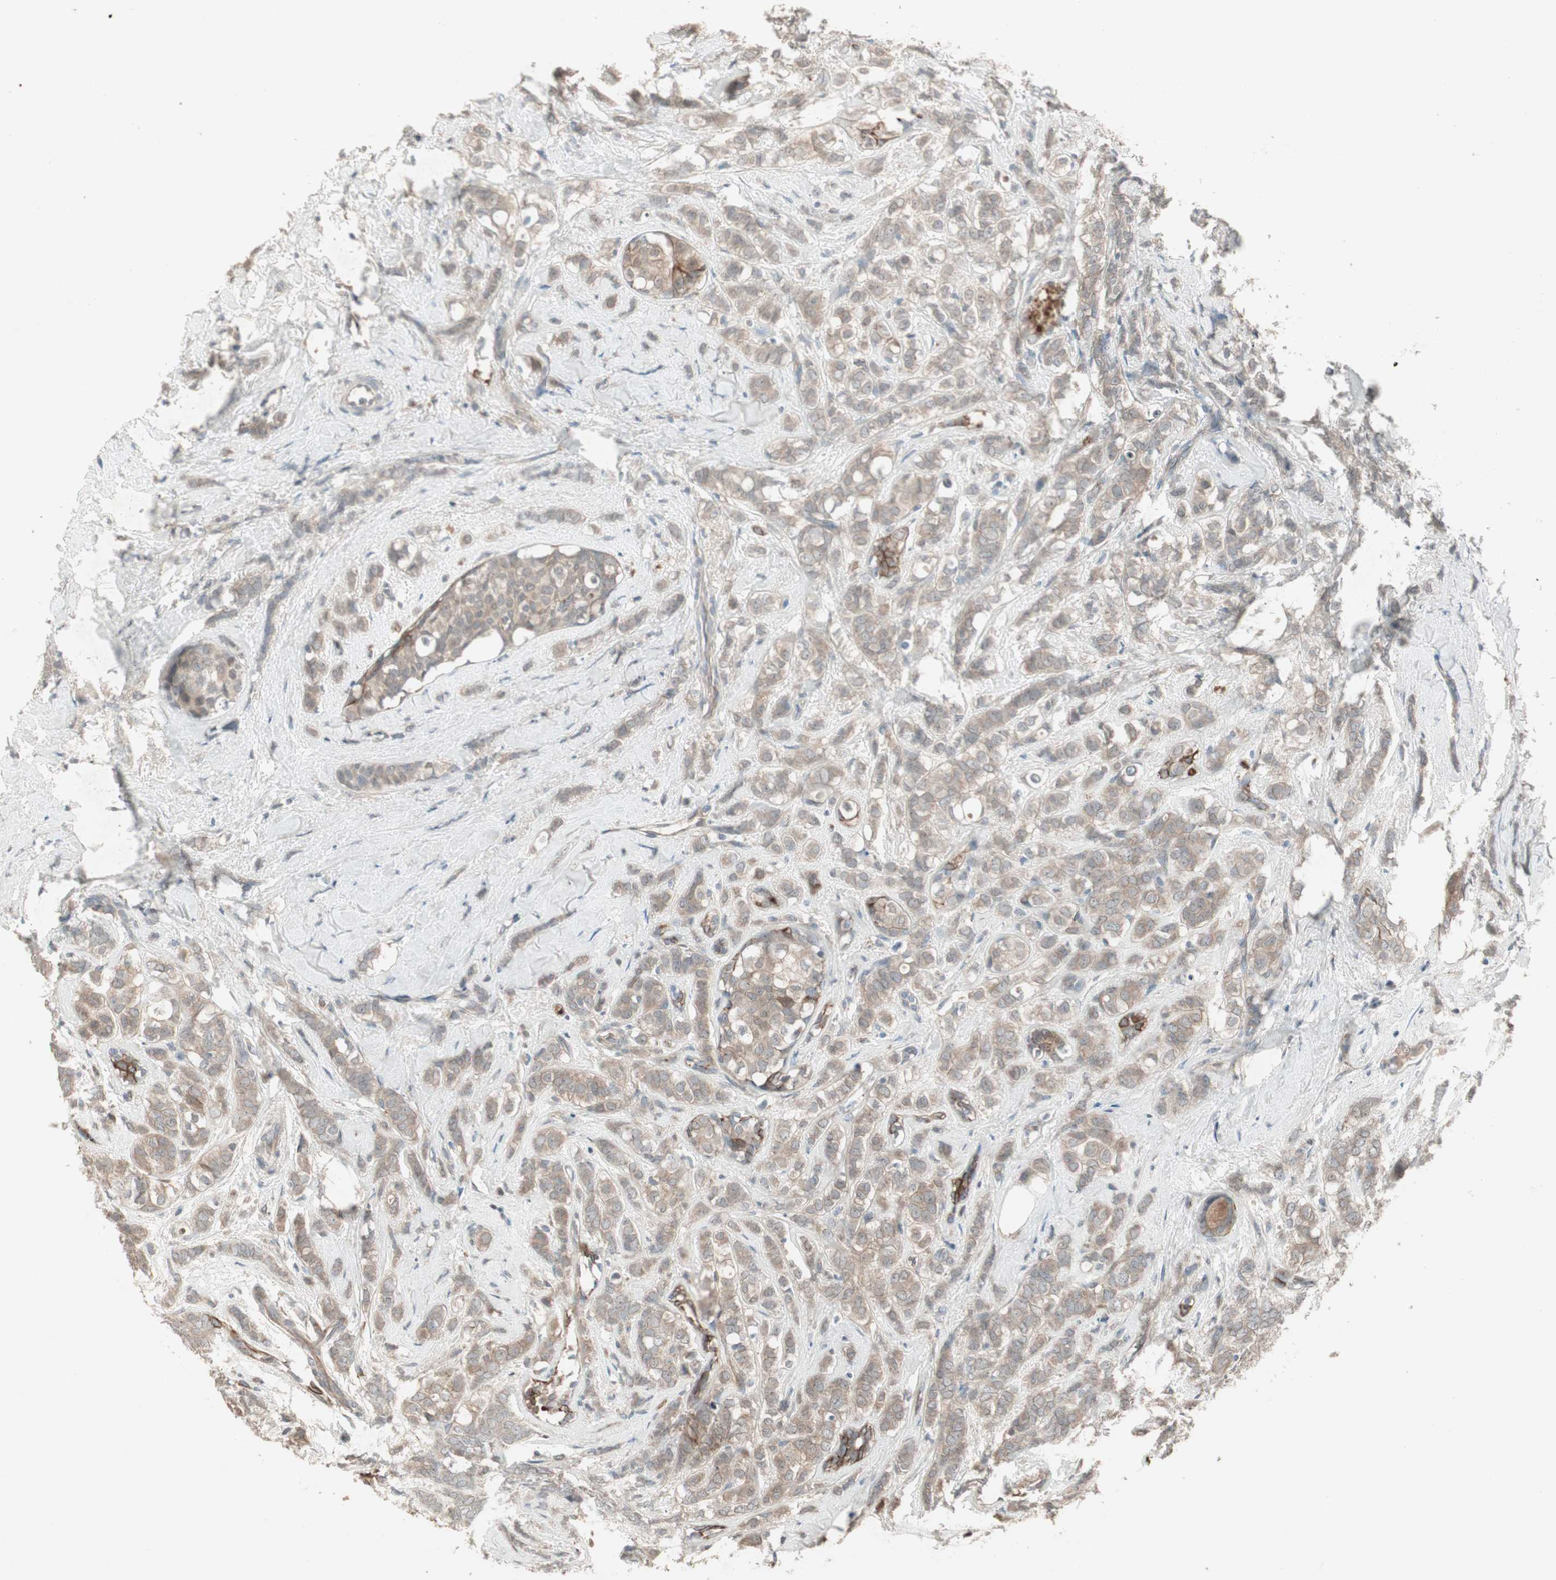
{"staining": {"intensity": "moderate", "quantity": ">75%", "location": "cytoplasmic/membranous"}, "tissue": "breast cancer", "cell_type": "Tumor cells", "image_type": "cancer", "snomed": [{"axis": "morphology", "description": "Lobular carcinoma"}, {"axis": "topography", "description": "Breast"}], "caption": "Human breast cancer stained with a brown dye displays moderate cytoplasmic/membranous positive expression in about >75% of tumor cells.", "gene": "TFPI", "patient": {"sex": "female", "age": 60}}